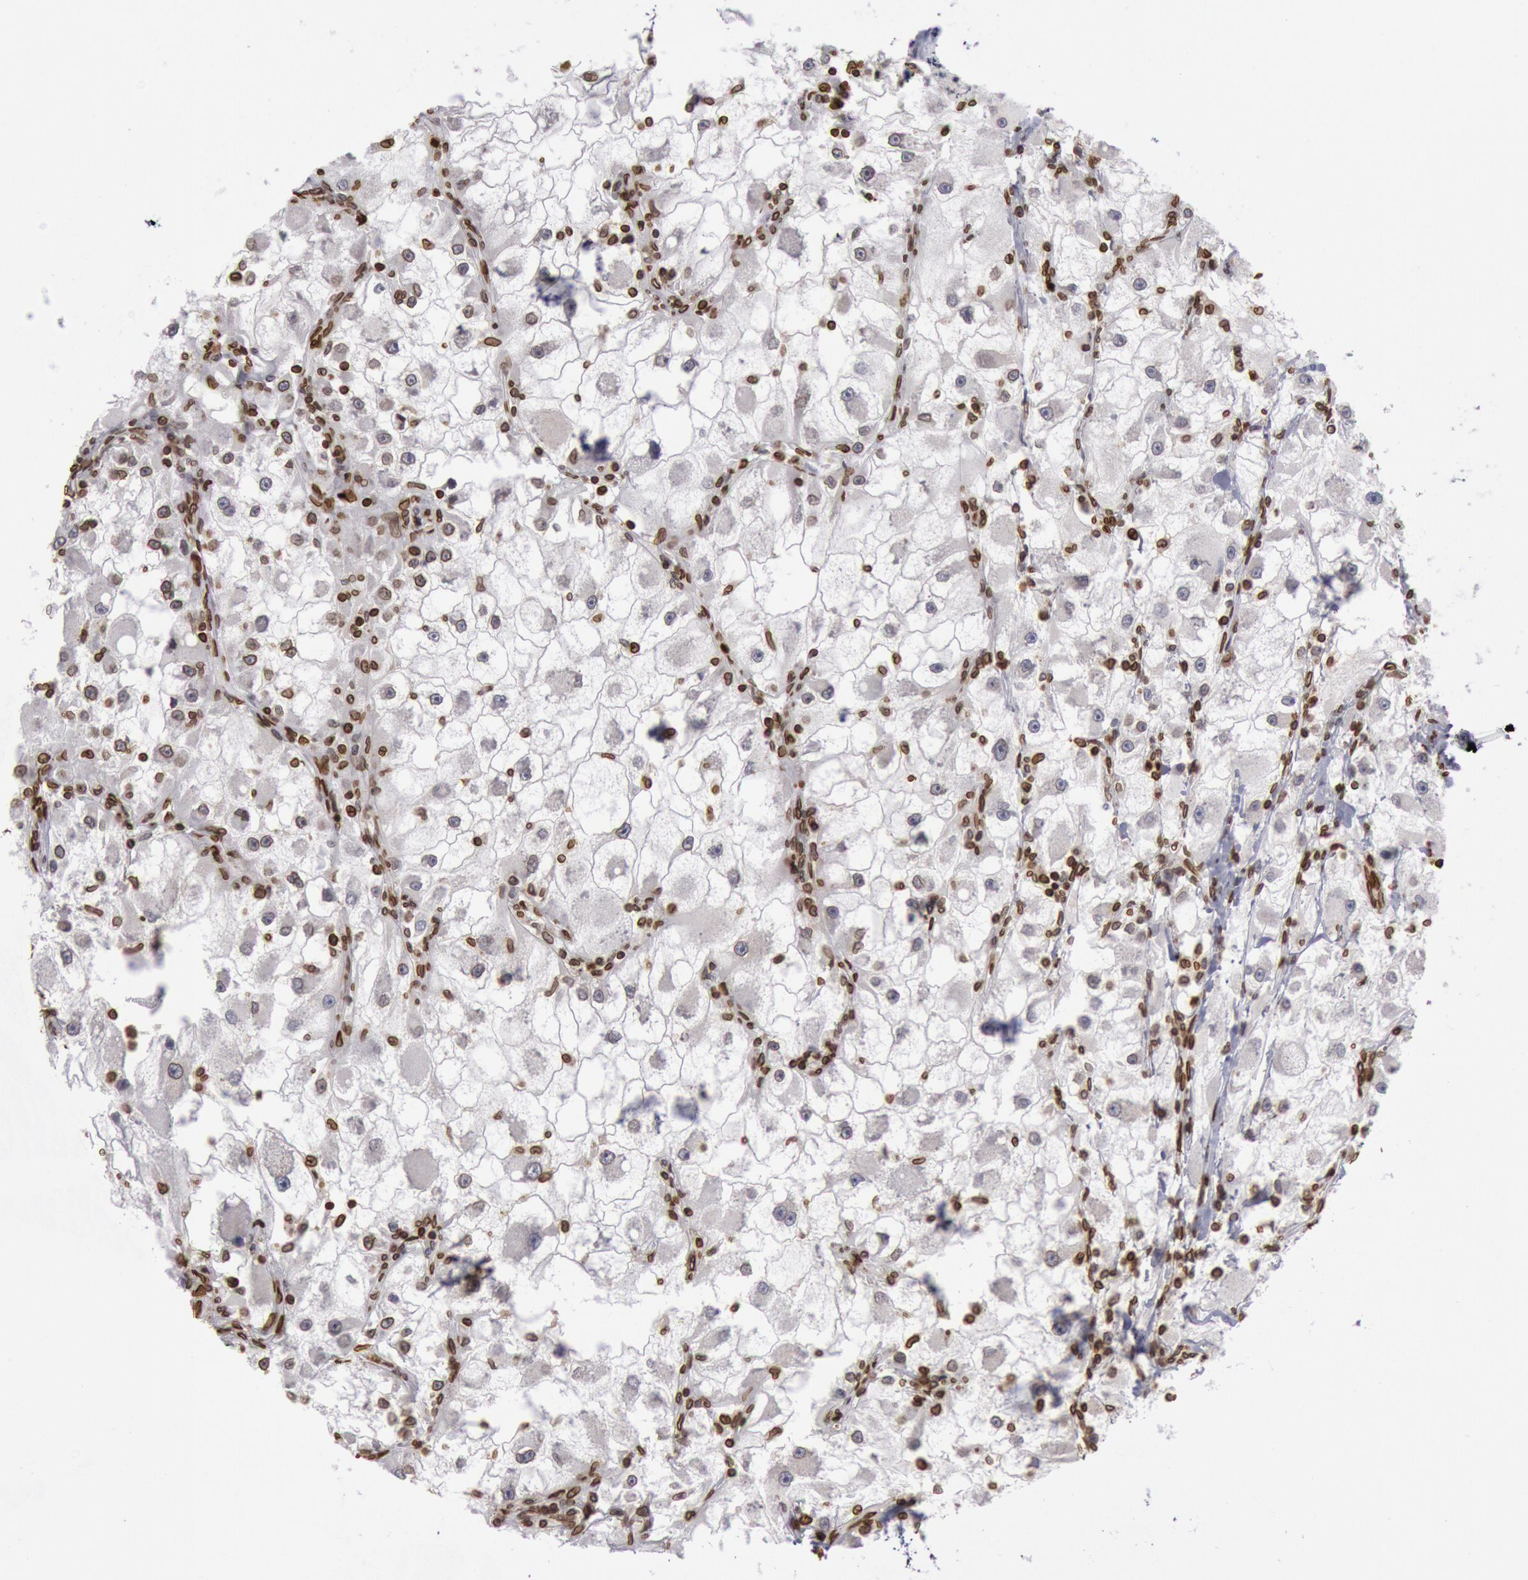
{"staining": {"intensity": "moderate", "quantity": "<25%", "location": "cytoplasmic/membranous,nuclear"}, "tissue": "renal cancer", "cell_type": "Tumor cells", "image_type": "cancer", "snomed": [{"axis": "morphology", "description": "Adenocarcinoma, NOS"}, {"axis": "topography", "description": "Kidney"}], "caption": "Approximately <25% of tumor cells in human renal adenocarcinoma exhibit moderate cytoplasmic/membranous and nuclear protein positivity as visualized by brown immunohistochemical staining.", "gene": "SUN2", "patient": {"sex": "female", "age": 73}}